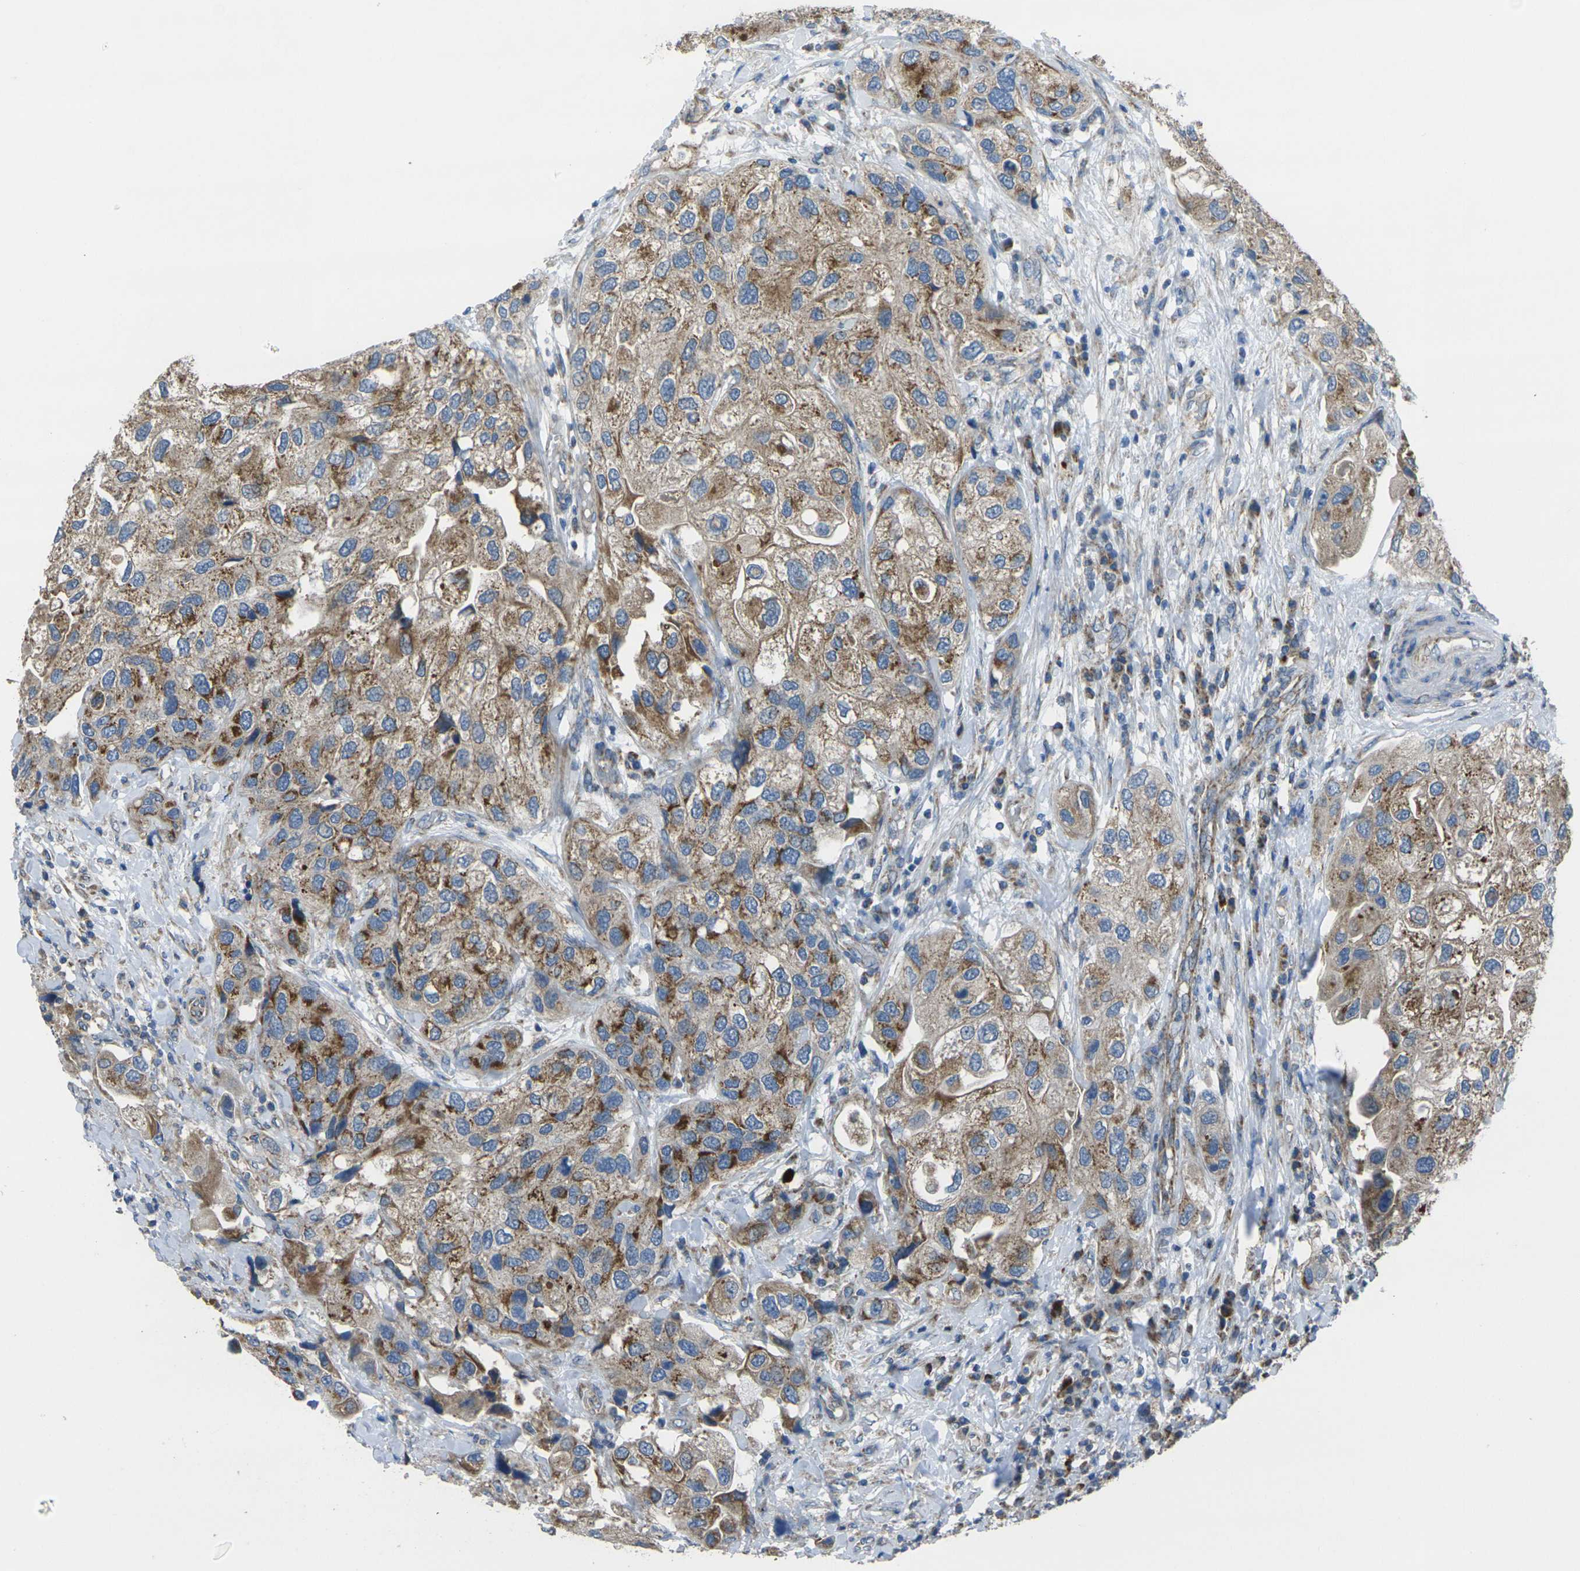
{"staining": {"intensity": "moderate", "quantity": ">75%", "location": "cytoplasmic/membranous"}, "tissue": "urothelial cancer", "cell_type": "Tumor cells", "image_type": "cancer", "snomed": [{"axis": "morphology", "description": "Urothelial carcinoma, High grade"}, {"axis": "topography", "description": "Urinary bladder"}], "caption": "High-grade urothelial carcinoma stained with a brown dye reveals moderate cytoplasmic/membranous positive expression in approximately >75% of tumor cells.", "gene": "TMEM120B", "patient": {"sex": "female", "age": 64}}